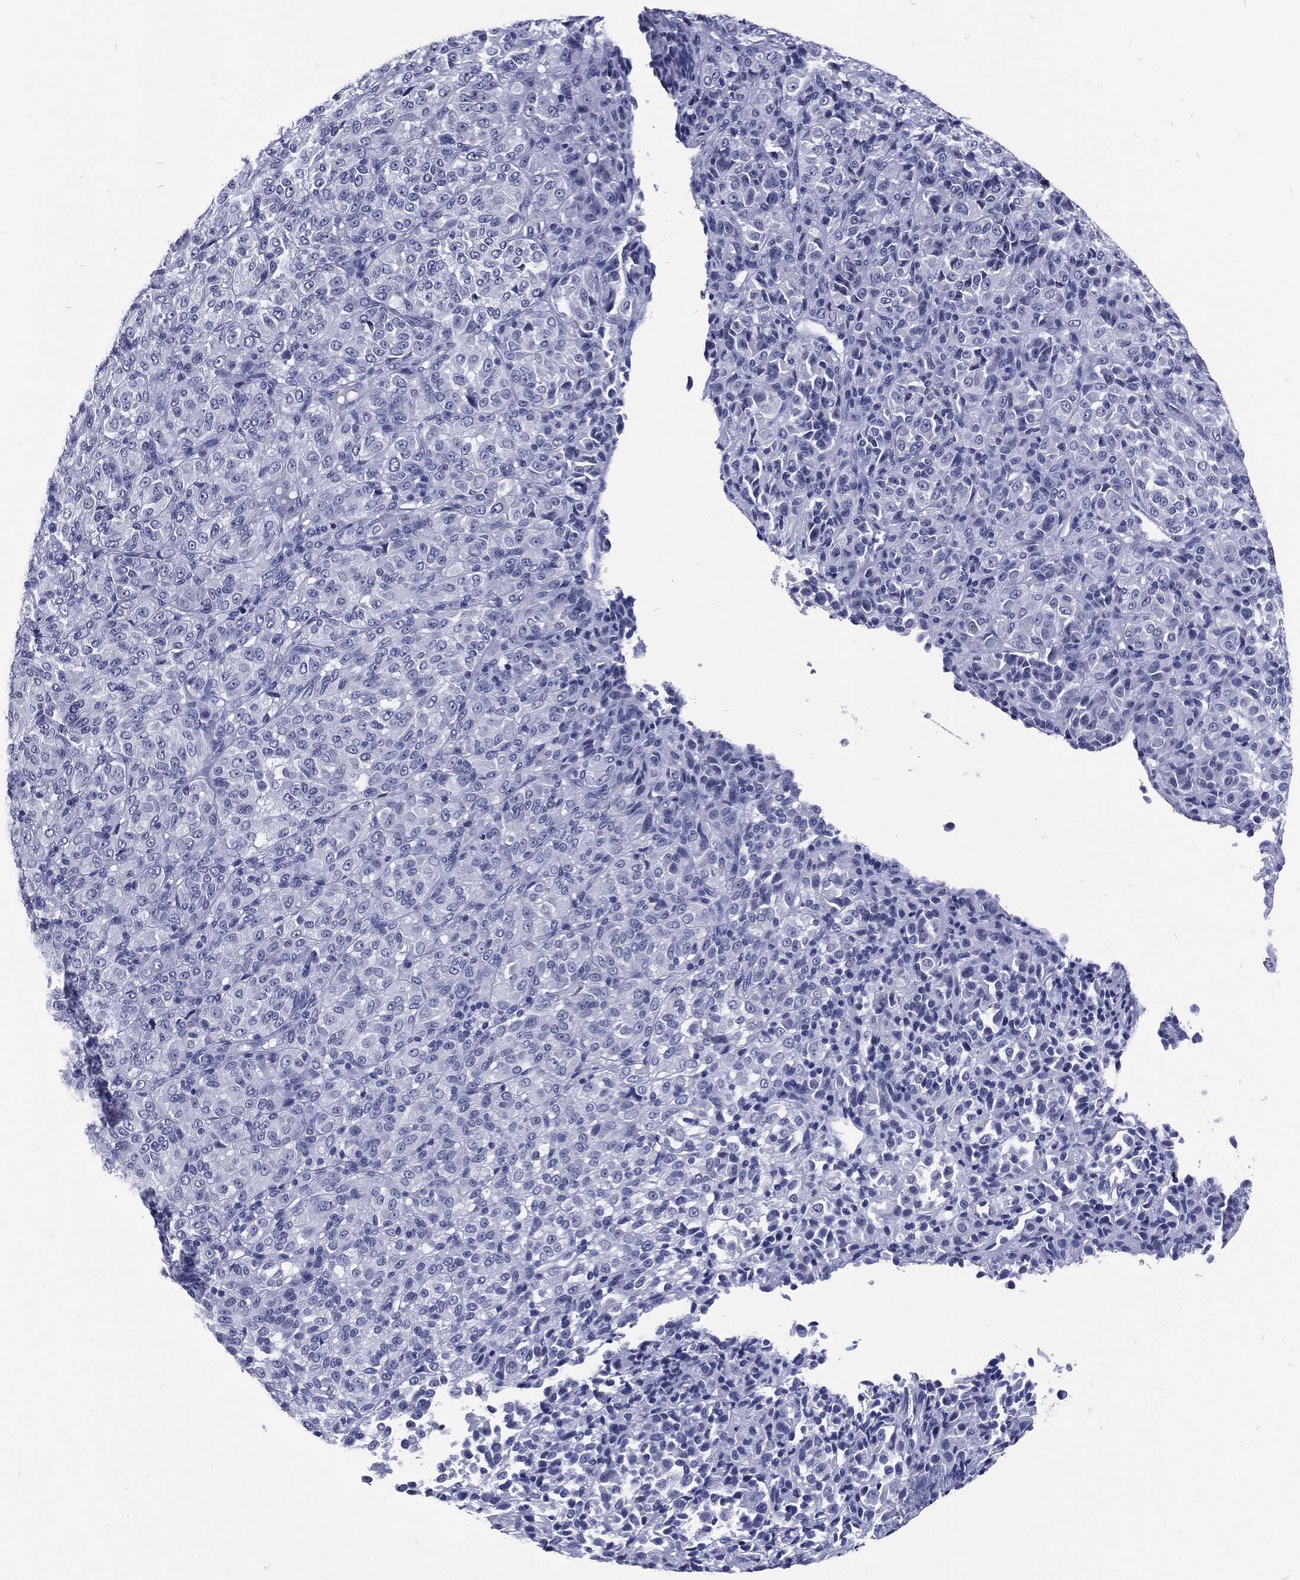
{"staining": {"intensity": "negative", "quantity": "none", "location": "none"}, "tissue": "melanoma", "cell_type": "Tumor cells", "image_type": "cancer", "snomed": [{"axis": "morphology", "description": "Malignant melanoma, Metastatic site"}, {"axis": "topography", "description": "Brain"}], "caption": "DAB immunohistochemical staining of human malignant melanoma (metastatic site) displays no significant staining in tumor cells.", "gene": "RSPH4A", "patient": {"sex": "female", "age": 56}}